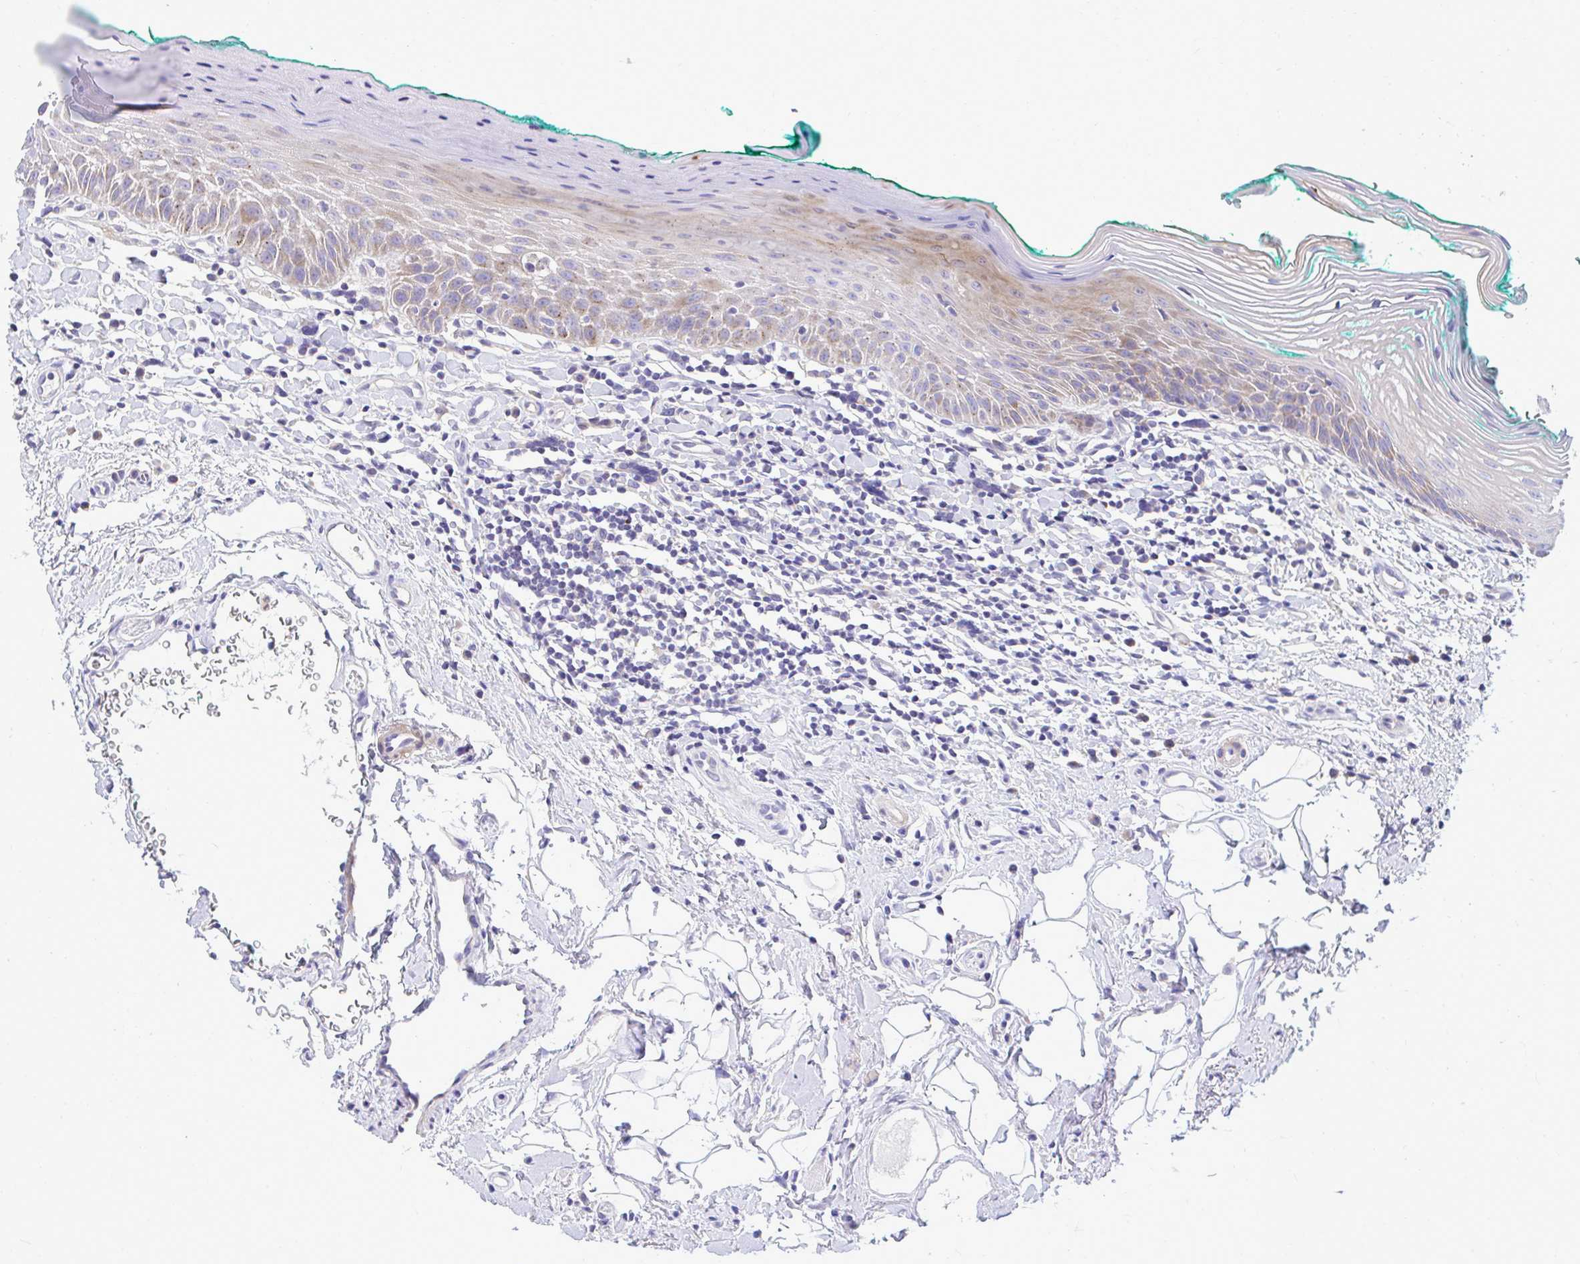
{"staining": {"intensity": "weak", "quantity": "25%-75%", "location": "cytoplasmic/membranous"}, "tissue": "oral mucosa", "cell_type": "Squamous epithelial cells", "image_type": "normal", "snomed": [{"axis": "morphology", "description": "Normal tissue, NOS"}, {"axis": "topography", "description": "Oral tissue"}, {"axis": "topography", "description": "Tounge, NOS"}], "caption": "Immunohistochemistry photomicrograph of benign human oral mucosa stained for a protein (brown), which reveals low levels of weak cytoplasmic/membranous staining in approximately 25%-75% of squamous epithelial cells.", "gene": "MRPS16", "patient": {"sex": "male", "age": 83}}